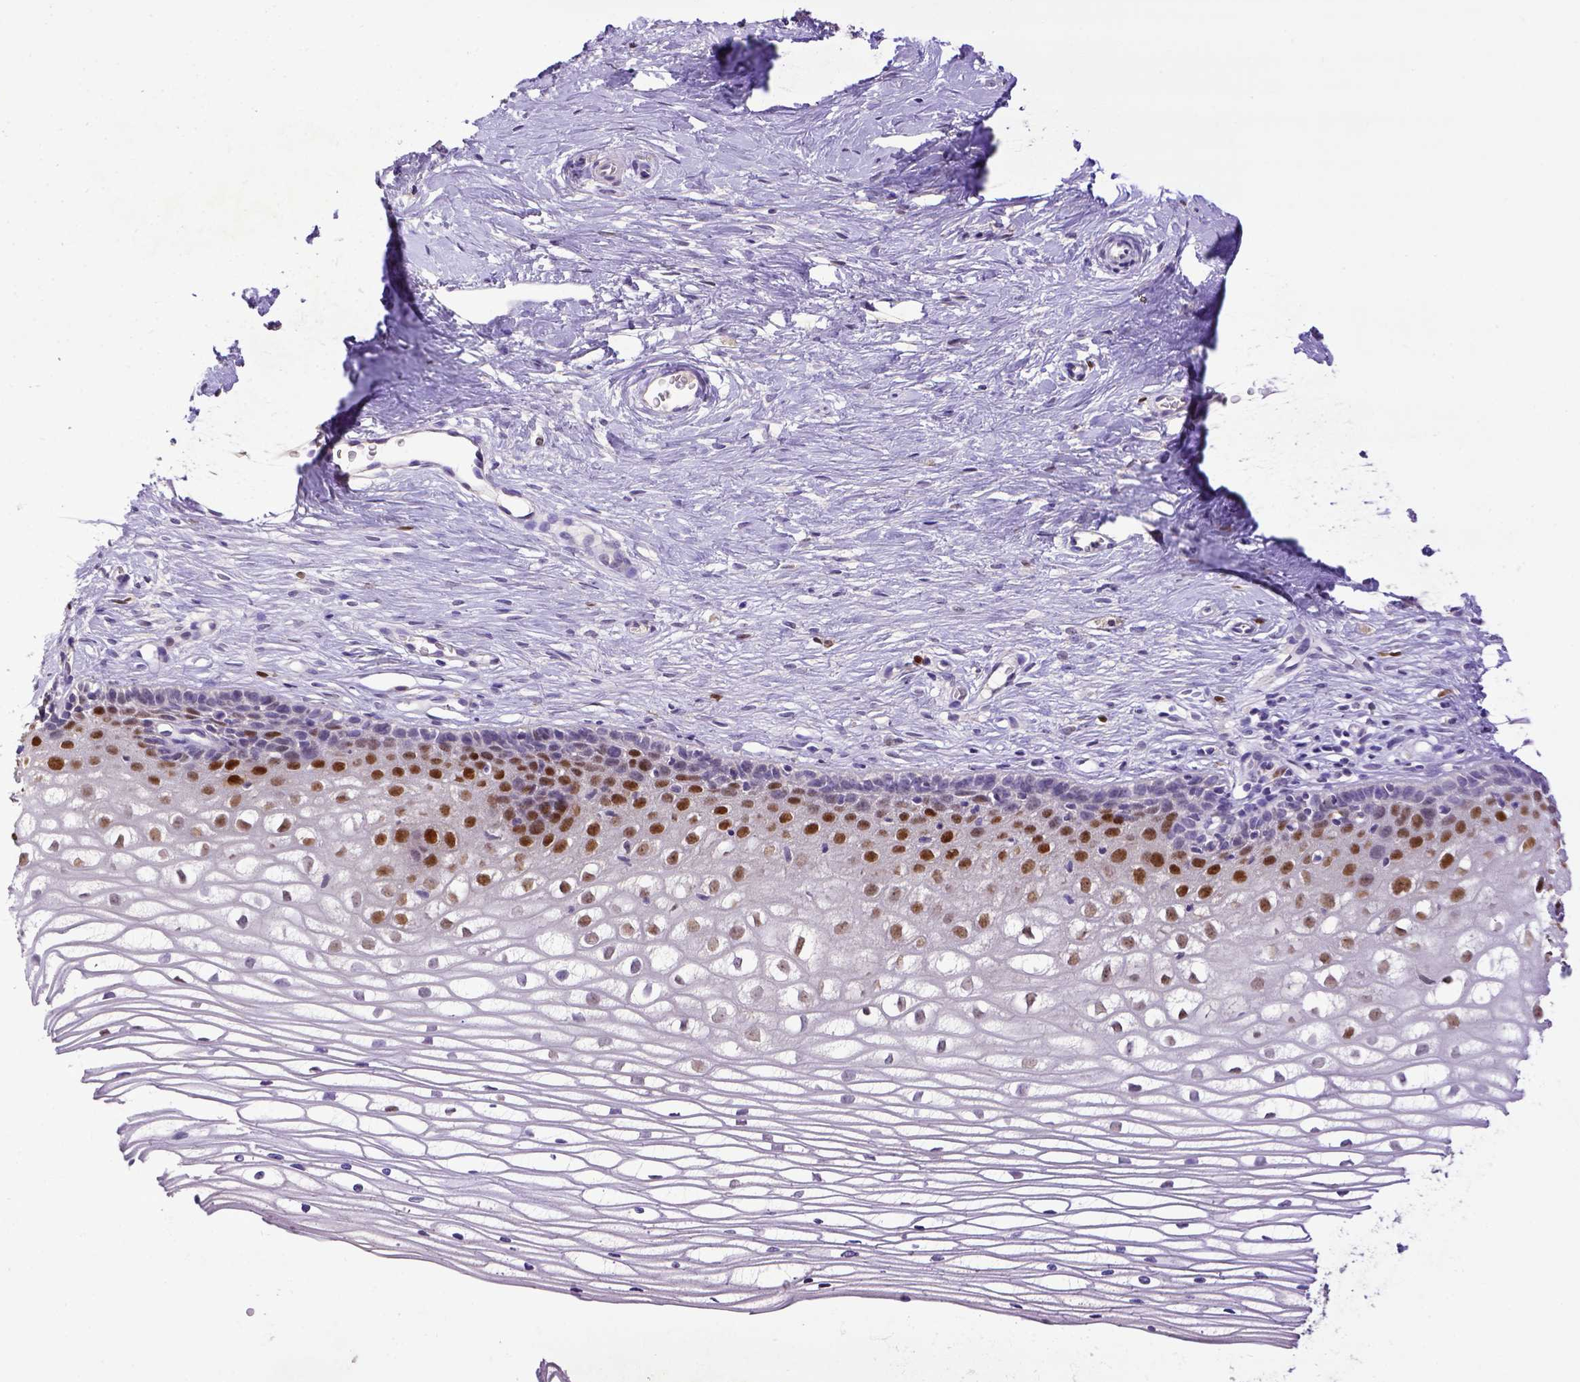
{"staining": {"intensity": "negative", "quantity": "none", "location": "none"}, "tissue": "cervix", "cell_type": "Glandular cells", "image_type": "normal", "snomed": [{"axis": "morphology", "description": "Normal tissue, NOS"}, {"axis": "topography", "description": "Cervix"}], "caption": "Human cervix stained for a protein using IHC displays no expression in glandular cells.", "gene": "CDKN1A", "patient": {"sex": "female", "age": 40}}